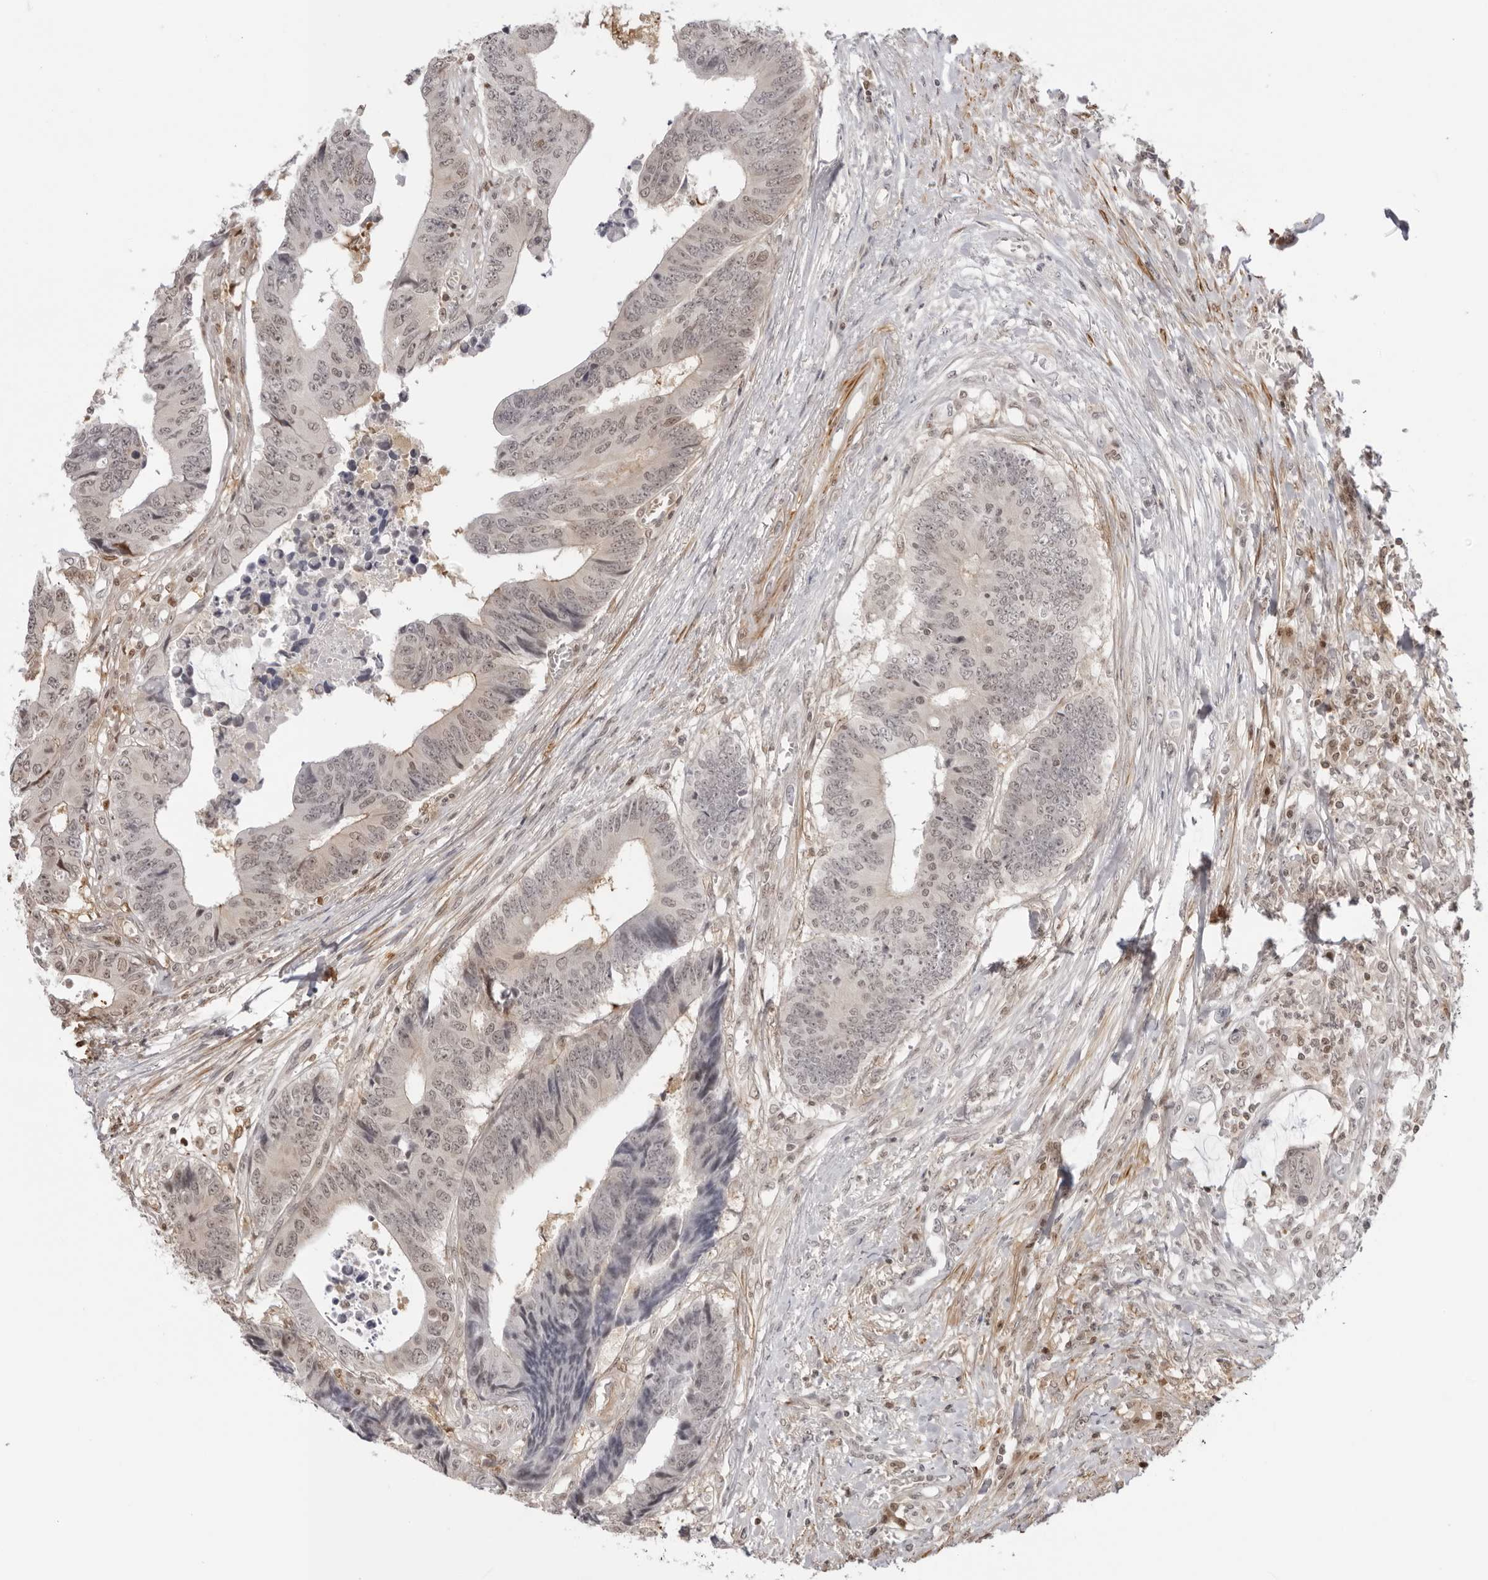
{"staining": {"intensity": "weak", "quantity": "<25%", "location": "nuclear"}, "tissue": "colorectal cancer", "cell_type": "Tumor cells", "image_type": "cancer", "snomed": [{"axis": "morphology", "description": "Adenocarcinoma, NOS"}, {"axis": "topography", "description": "Rectum"}], "caption": "Immunohistochemical staining of human colorectal cancer (adenocarcinoma) demonstrates no significant expression in tumor cells.", "gene": "RNF146", "patient": {"sex": "male", "age": 84}}